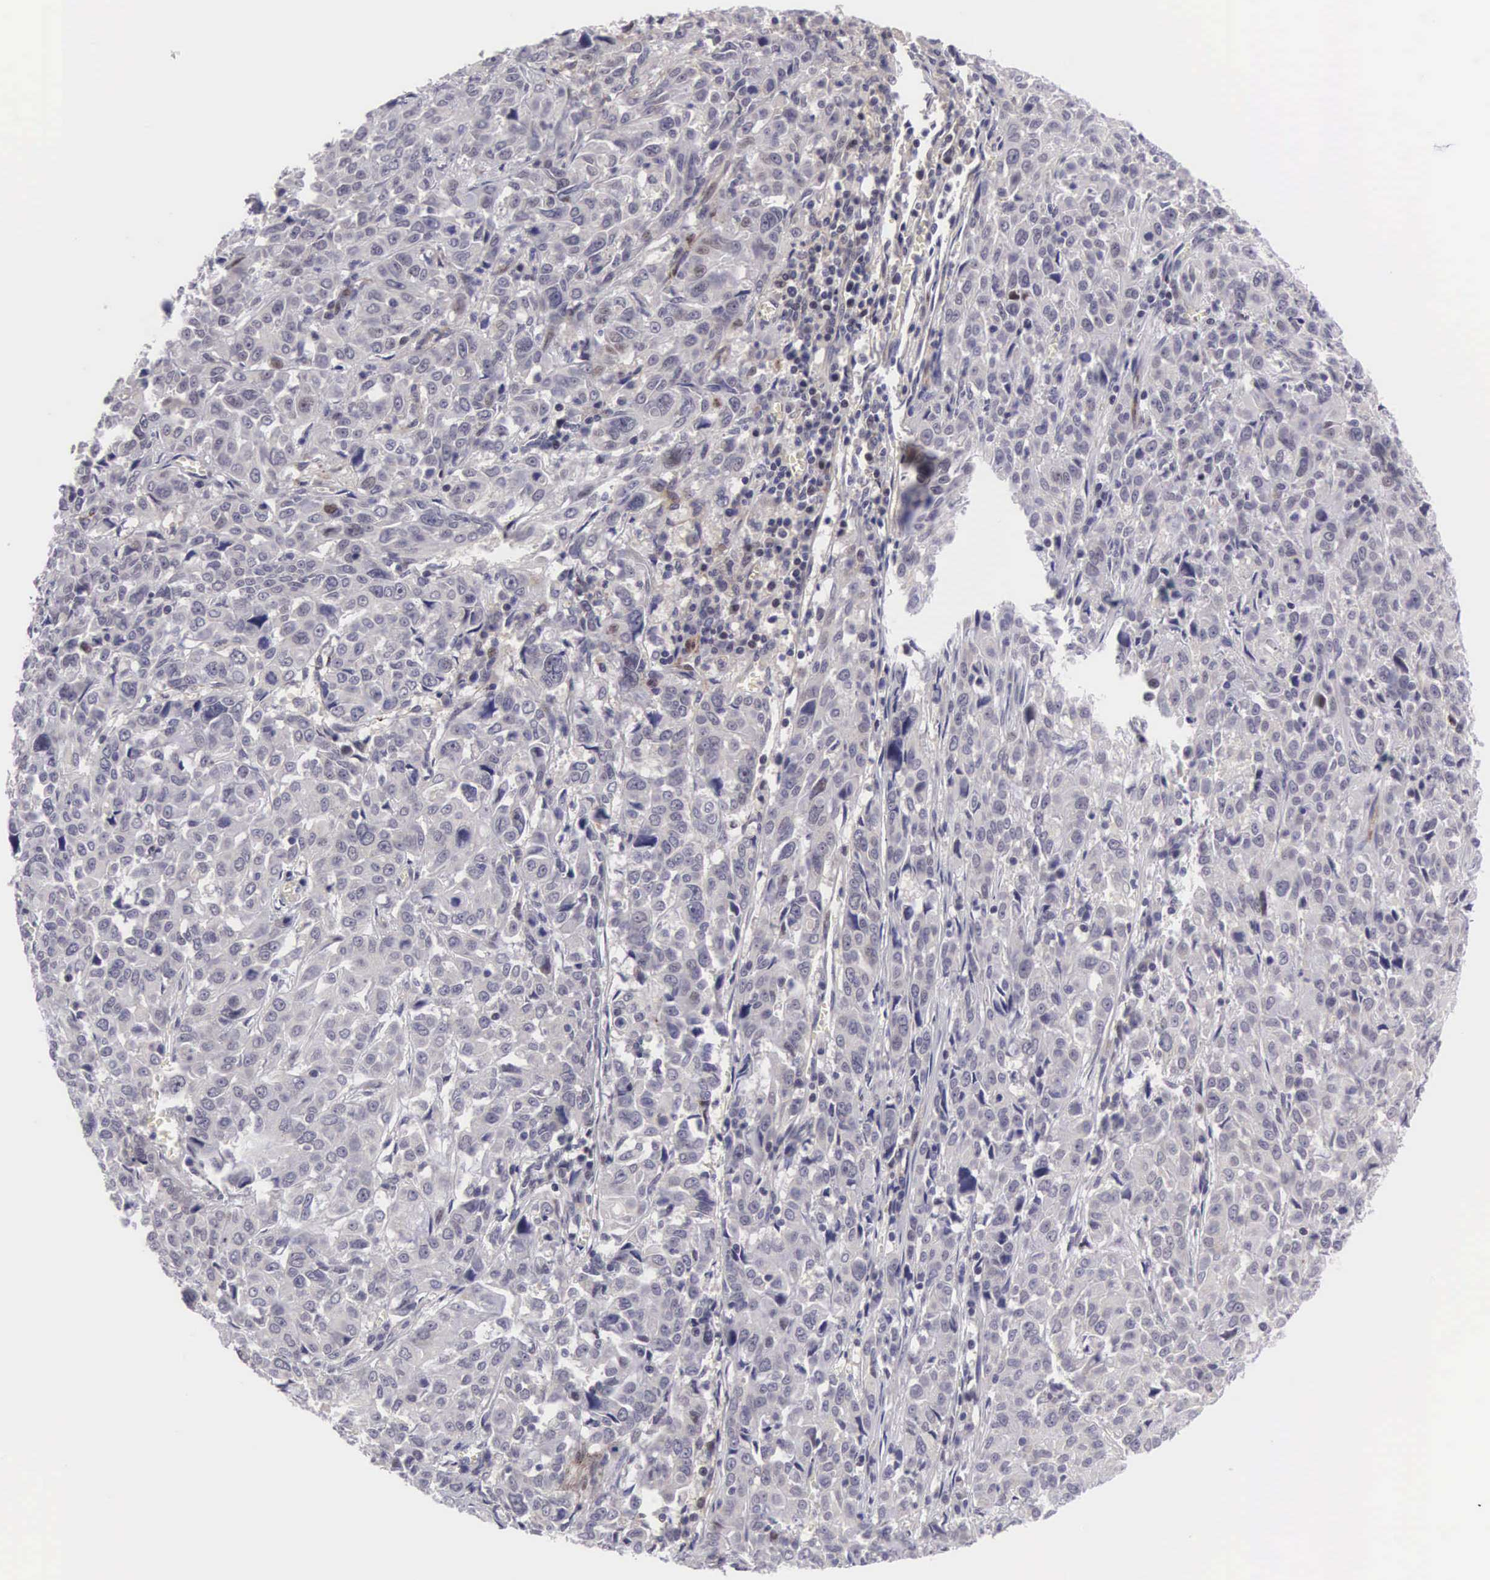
{"staining": {"intensity": "weak", "quantity": "<25%", "location": "cytoplasmic/membranous,nuclear"}, "tissue": "pancreatic cancer", "cell_type": "Tumor cells", "image_type": "cancer", "snomed": [{"axis": "morphology", "description": "Adenocarcinoma, NOS"}, {"axis": "topography", "description": "Pancreas"}], "caption": "Micrograph shows no significant protein staining in tumor cells of adenocarcinoma (pancreatic).", "gene": "EMID1", "patient": {"sex": "female", "age": 52}}